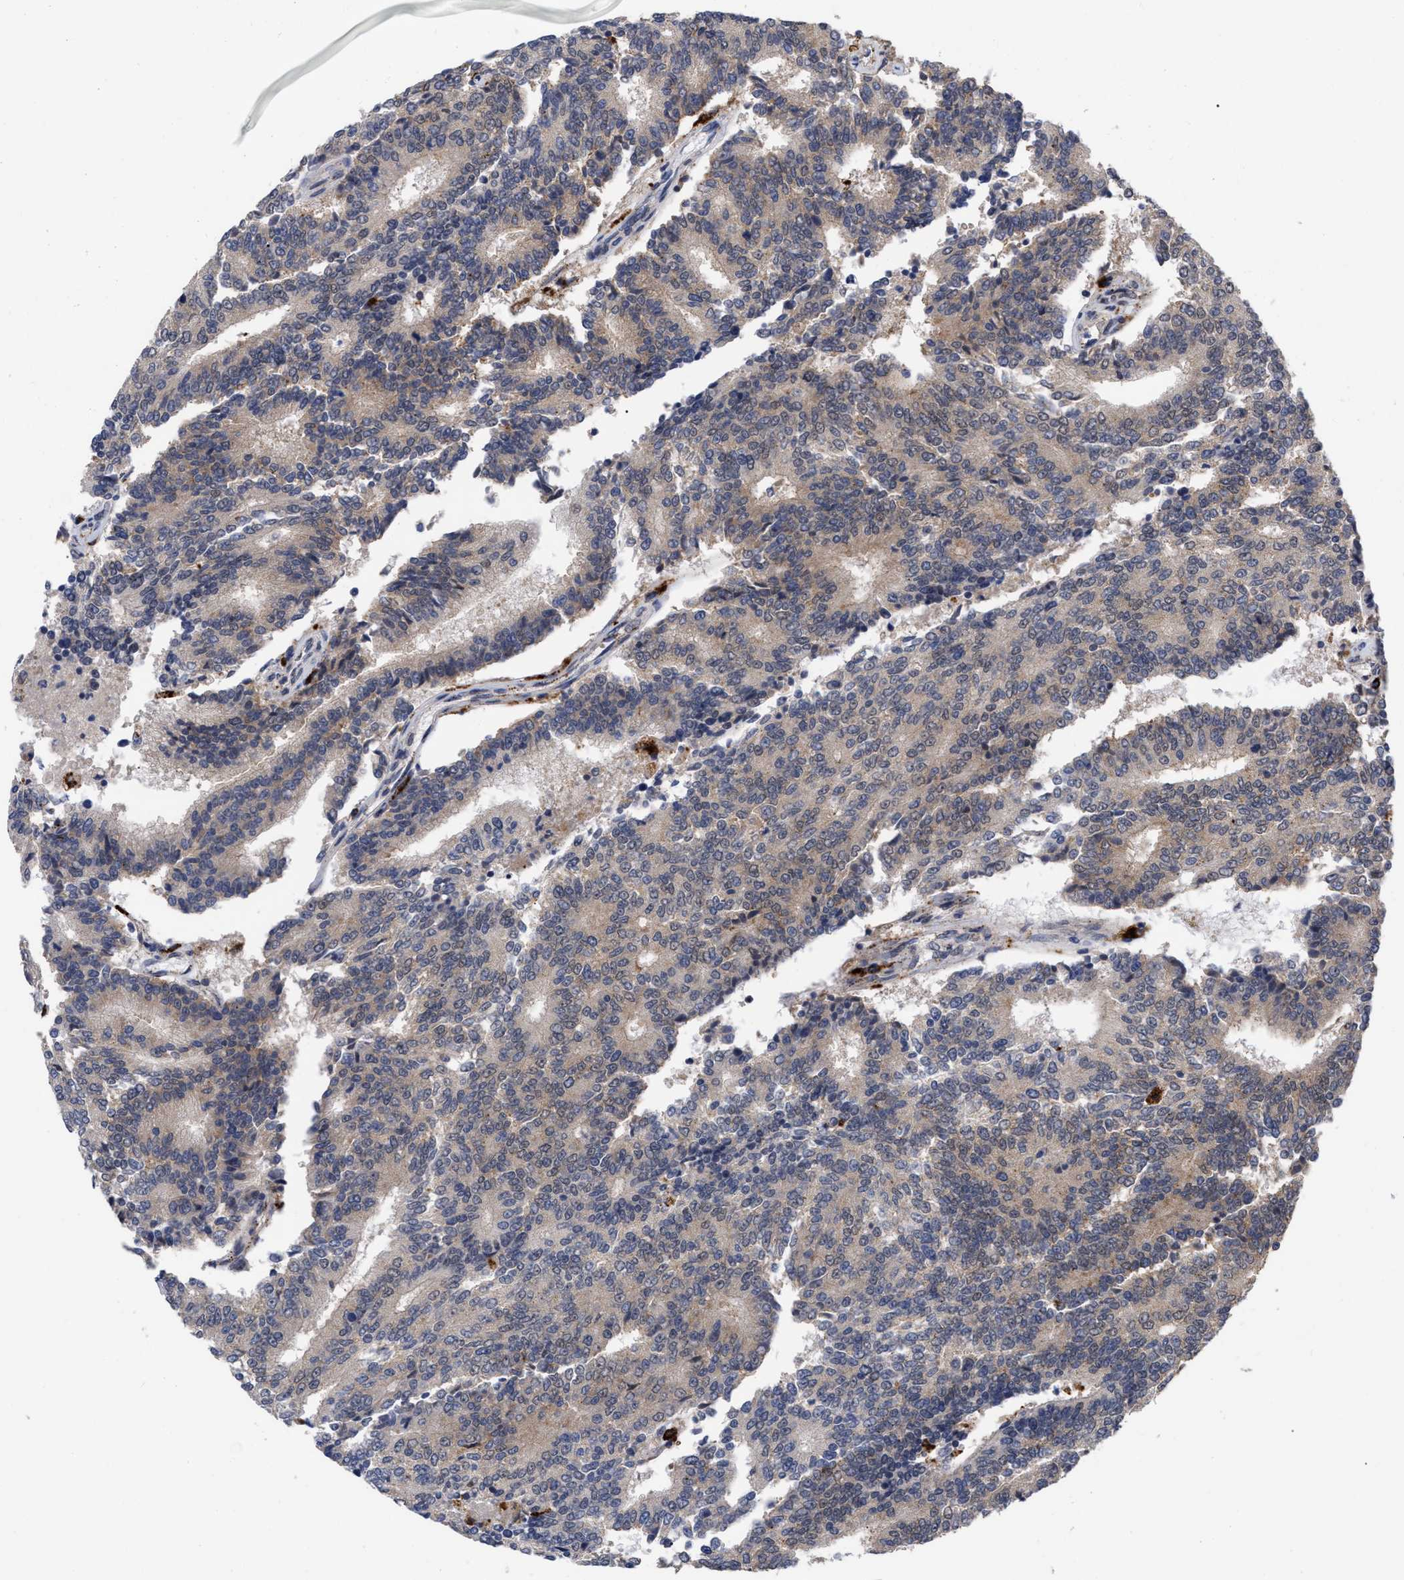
{"staining": {"intensity": "weak", "quantity": "25%-75%", "location": "cytoplasmic/membranous"}, "tissue": "prostate cancer", "cell_type": "Tumor cells", "image_type": "cancer", "snomed": [{"axis": "morphology", "description": "Normal tissue, NOS"}, {"axis": "morphology", "description": "Adenocarcinoma, High grade"}, {"axis": "topography", "description": "Prostate"}, {"axis": "topography", "description": "Seminal veicle"}], "caption": "This image demonstrates immunohistochemistry (IHC) staining of adenocarcinoma (high-grade) (prostate), with low weak cytoplasmic/membranous staining in approximately 25%-75% of tumor cells.", "gene": "UPF1", "patient": {"sex": "male", "age": 55}}